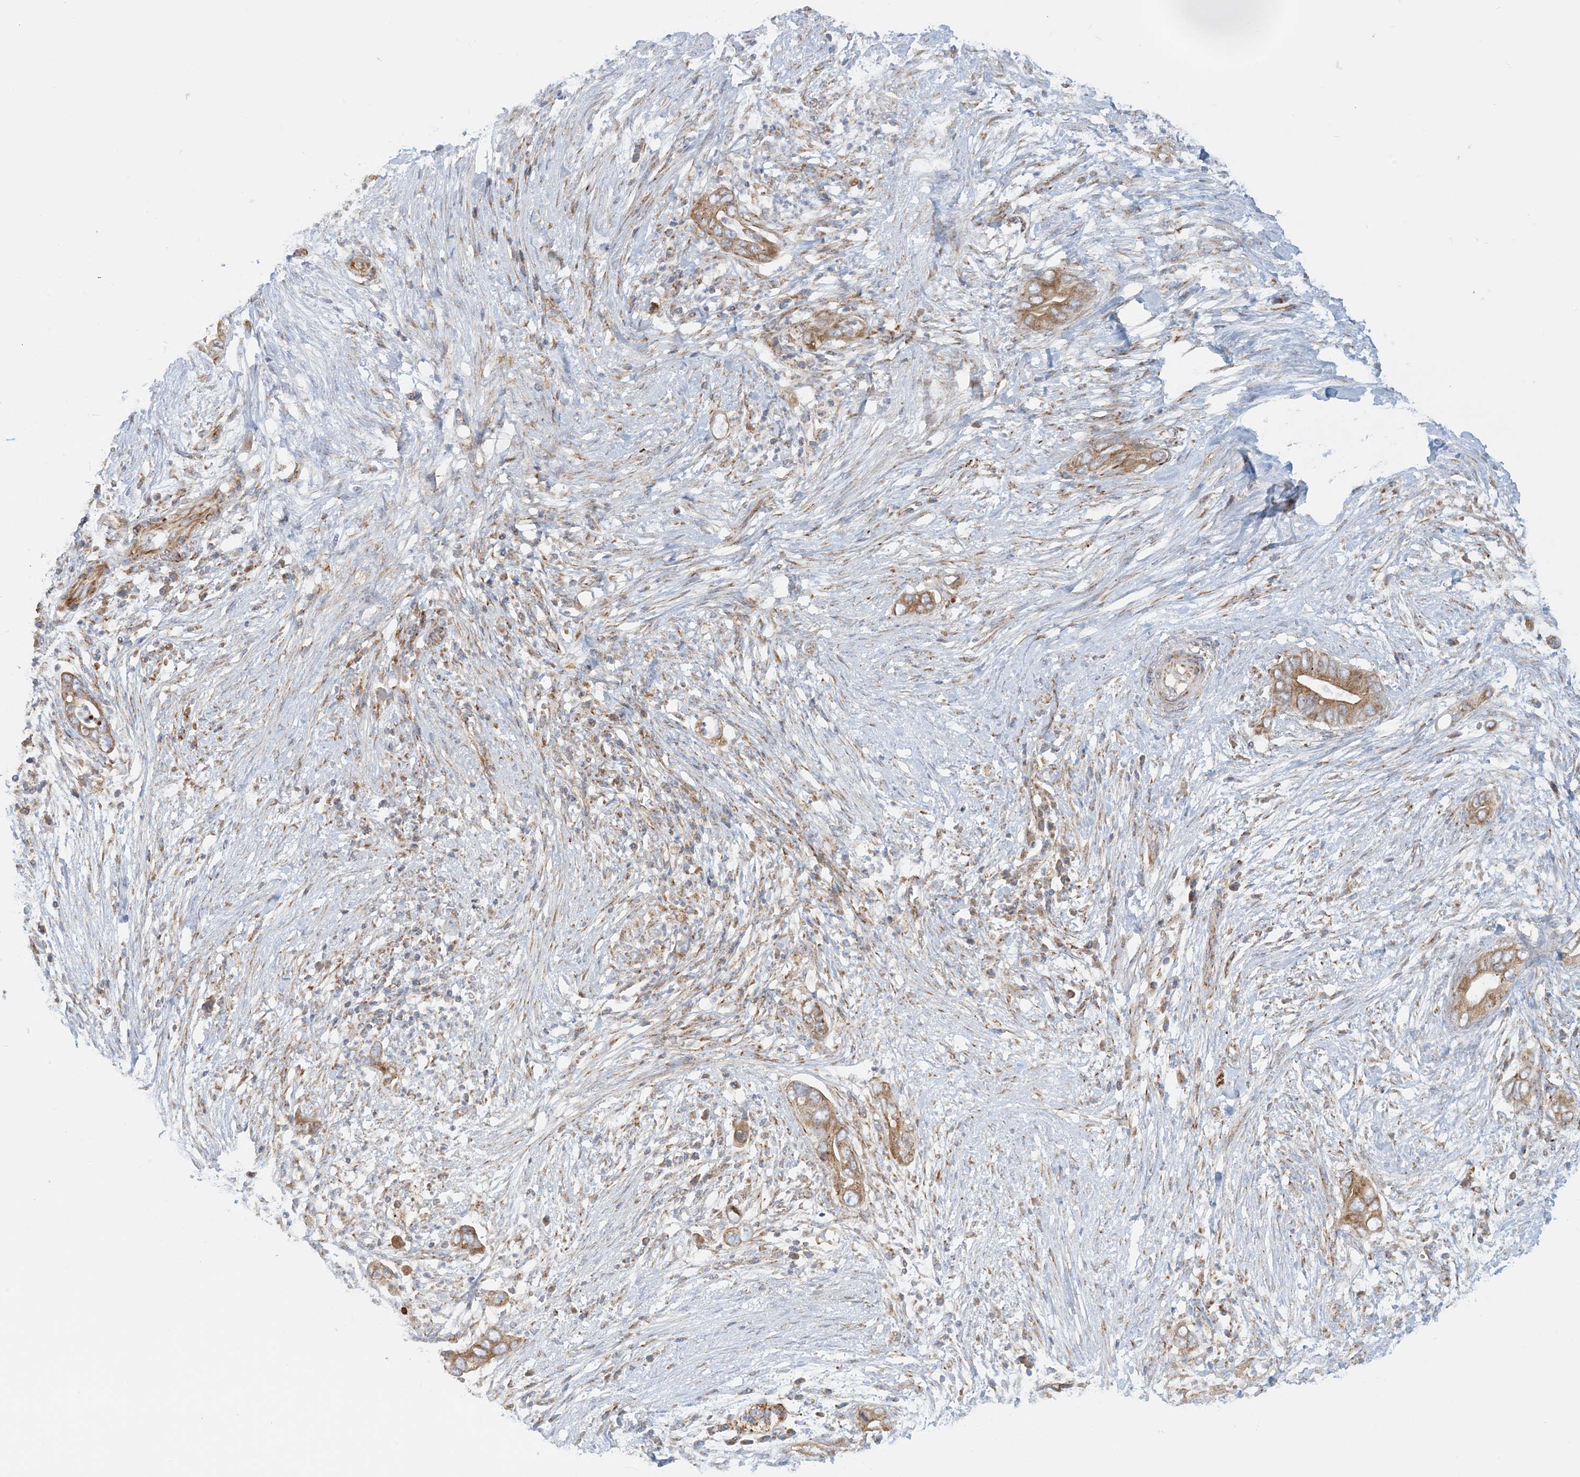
{"staining": {"intensity": "moderate", "quantity": ">75%", "location": "cytoplasmic/membranous"}, "tissue": "pancreatic cancer", "cell_type": "Tumor cells", "image_type": "cancer", "snomed": [{"axis": "morphology", "description": "Adenocarcinoma, NOS"}, {"axis": "topography", "description": "Pancreas"}], "caption": "A photomicrograph of human adenocarcinoma (pancreatic) stained for a protein exhibits moderate cytoplasmic/membranous brown staining in tumor cells.", "gene": "COA3", "patient": {"sex": "male", "age": 75}}